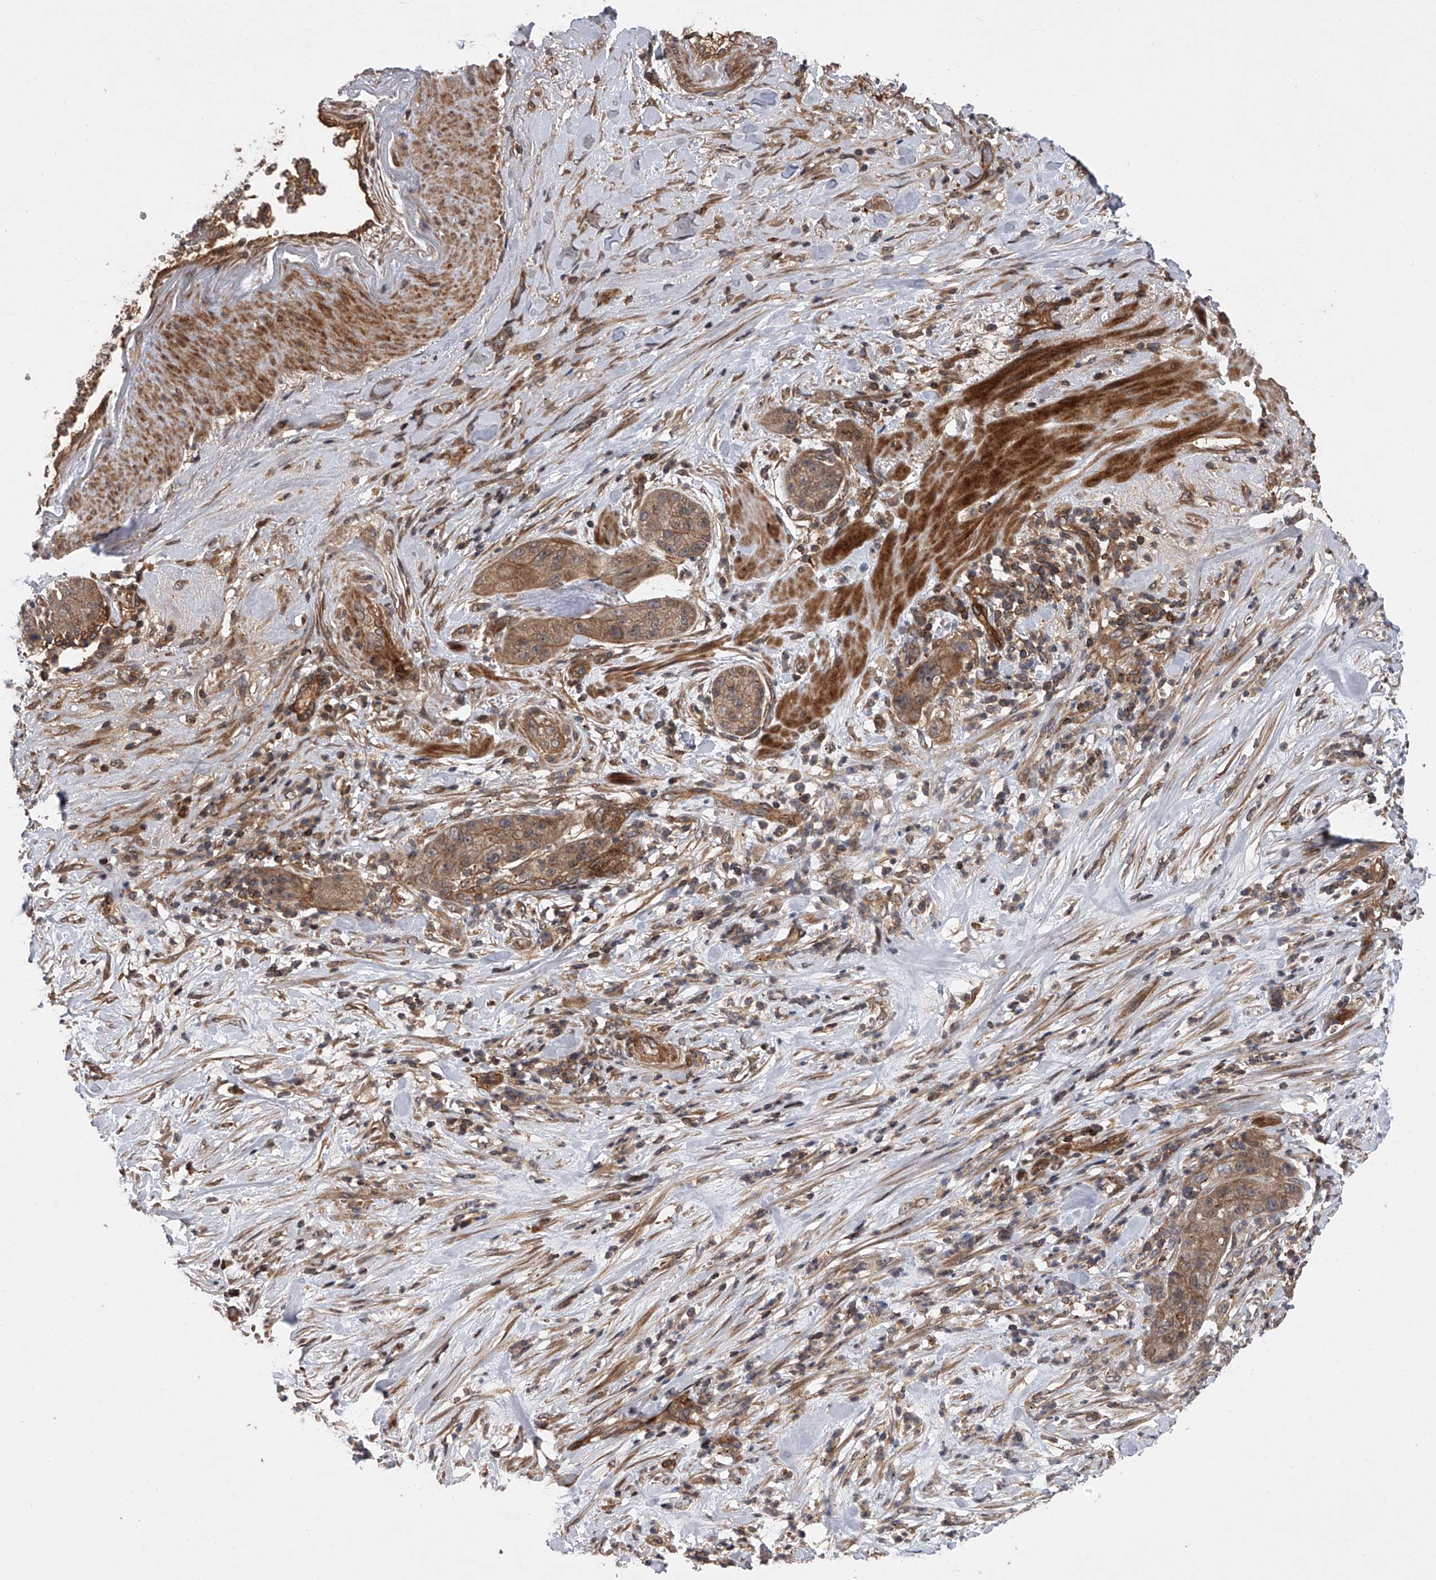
{"staining": {"intensity": "moderate", "quantity": ">75%", "location": "cytoplasmic/membranous"}, "tissue": "pancreatic cancer", "cell_type": "Tumor cells", "image_type": "cancer", "snomed": [{"axis": "morphology", "description": "Adenocarcinoma, NOS"}, {"axis": "topography", "description": "Pancreas"}], "caption": "Protein analysis of pancreatic cancer (adenocarcinoma) tissue shows moderate cytoplasmic/membranous positivity in about >75% of tumor cells.", "gene": "USP47", "patient": {"sex": "female", "age": 78}}